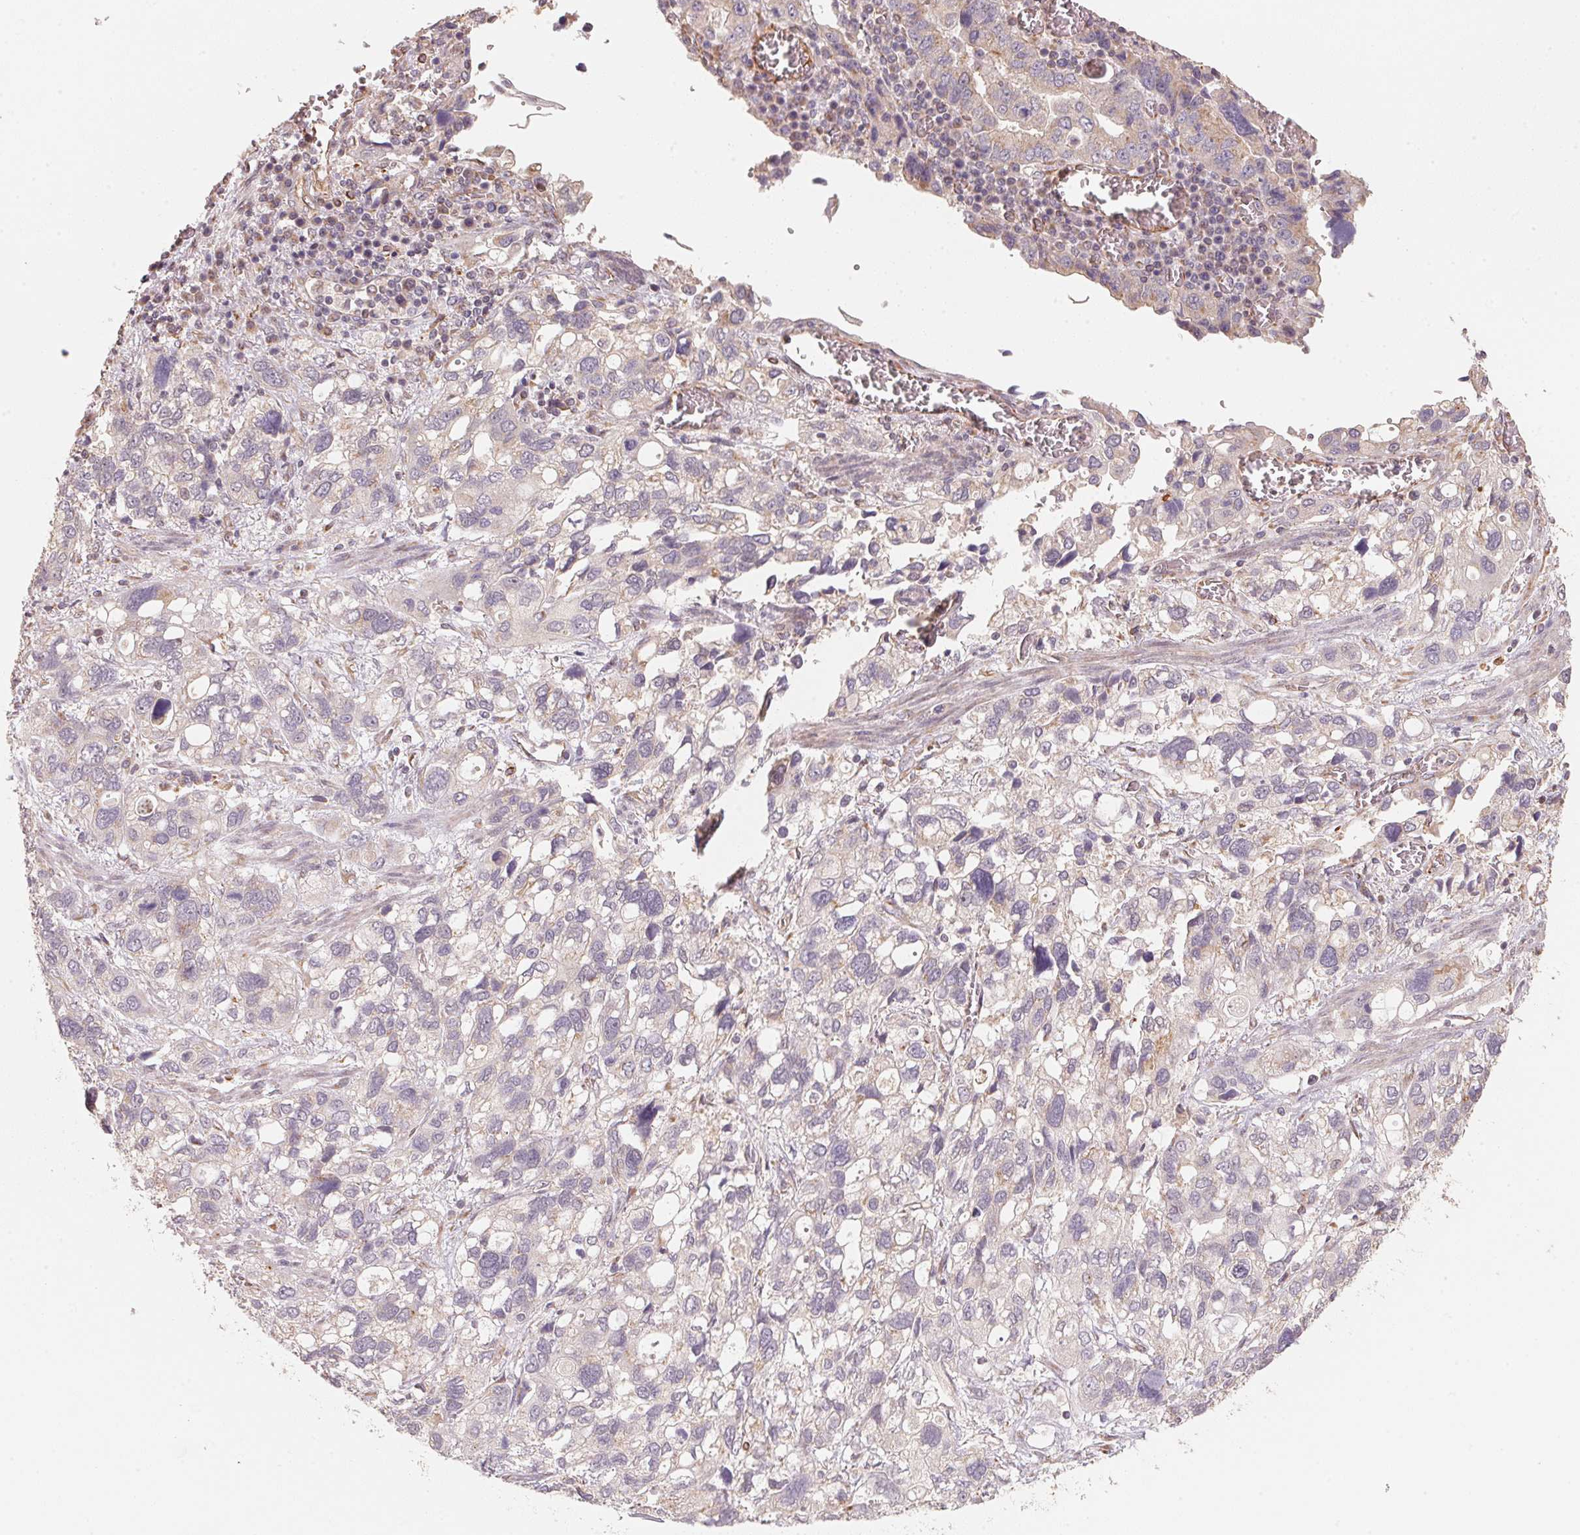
{"staining": {"intensity": "negative", "quantity": "none", "location": "none"}, "tissue": "stomach cancer", "cell_type": "Tumor cells", "image_type": "cancer", "snomed": [{"axis": "morphology", "description": "Adenocarcinoma, NOS"}, {"axis": "topography", "description": "Stomach, upper"}], "caption": "IHC histopathology image of stomach cancer stained for a protein (brown), which exhibits no positivity in tumor cells.", "gene": "TSPAN12", "patient": {"sex": "female", "age": 81}}